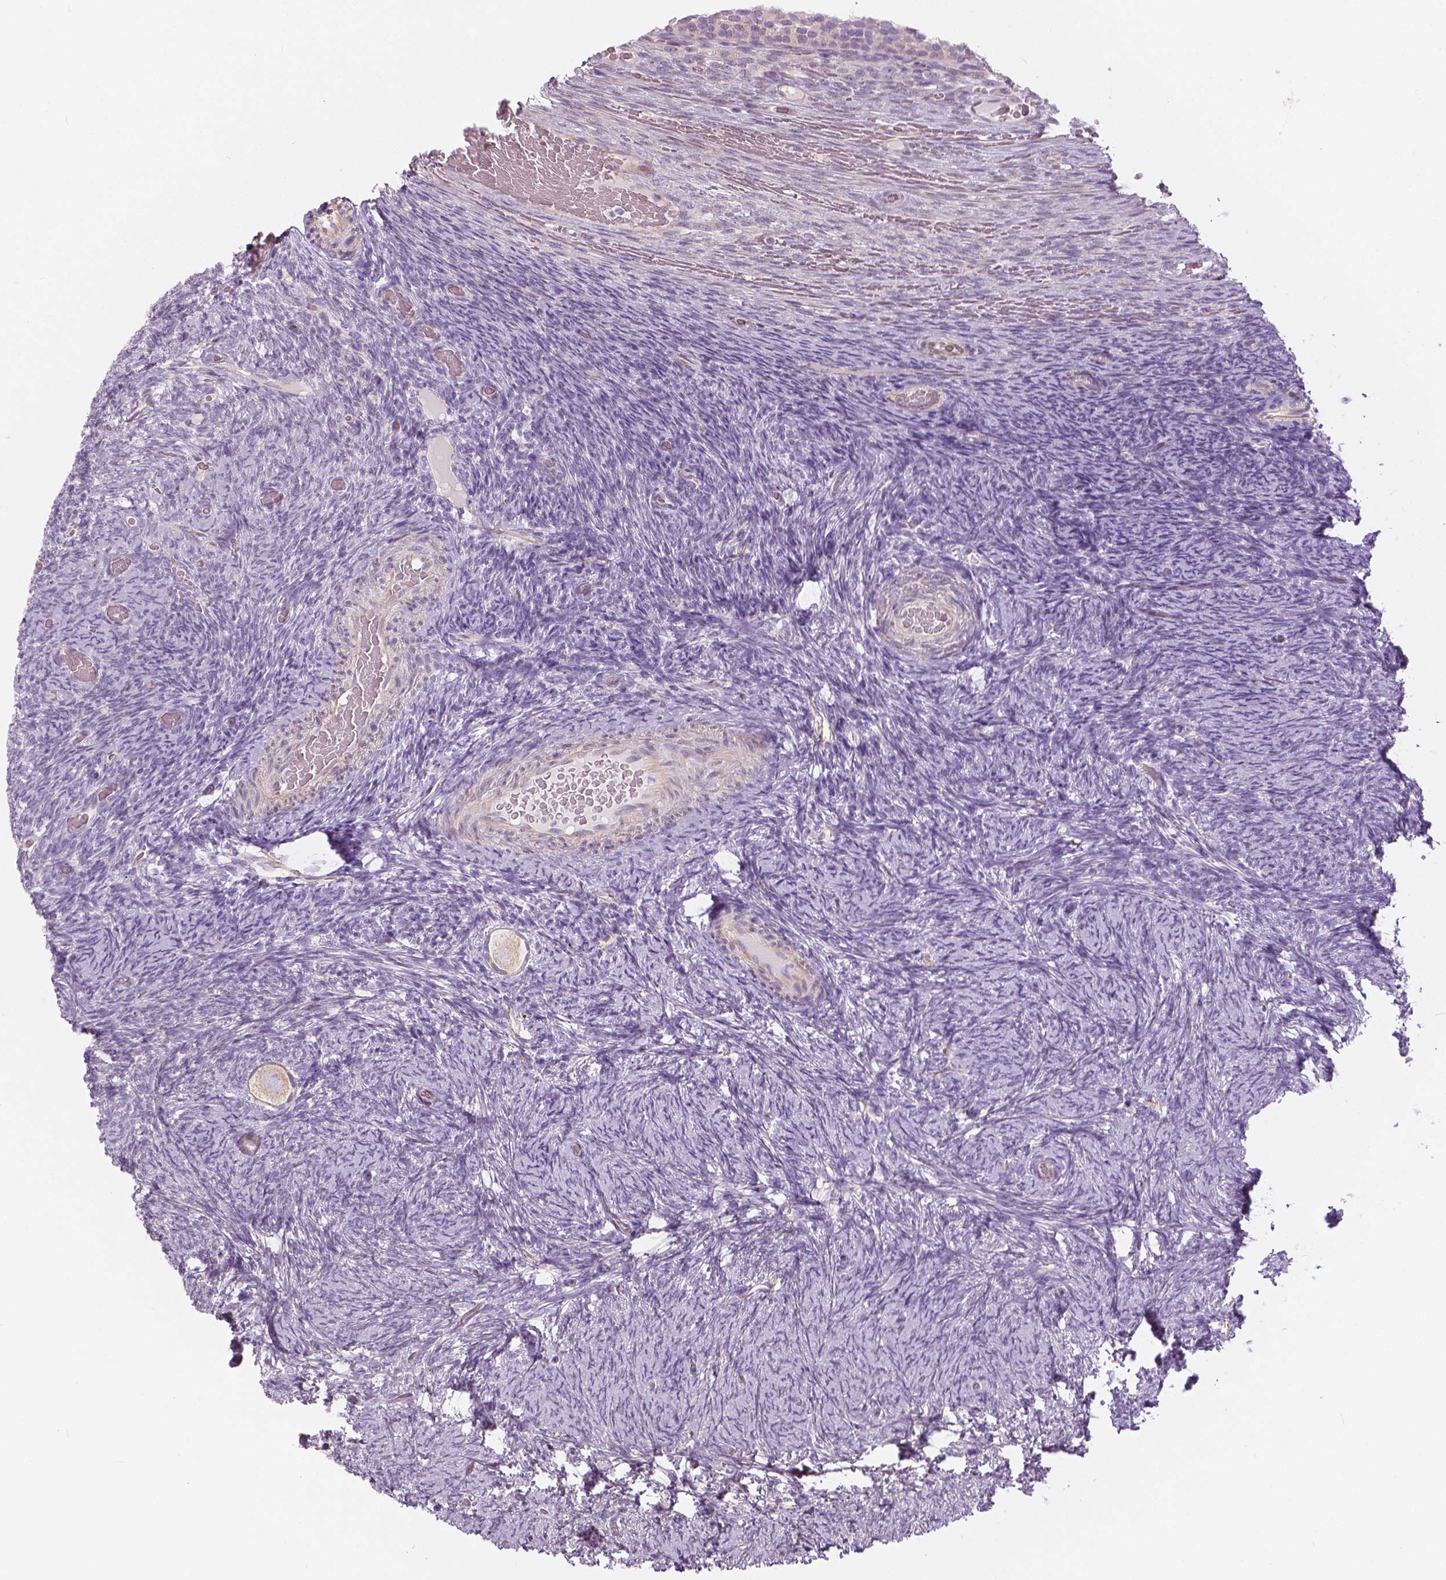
{"staining": {"intensity": "weak", "quantity": ">75%", "location": "cytoplasmic/membranous"}, "tissue": "ovary", "cell_type": "Follicle cells", "image_type": "normal", "snomed": [{"axis": "morphology", "description": "Normal tissue, NOS"}, {"axis": "topography", "description": "Ovary"}], "caption": "This photomicrograph shows immunohistochemistry staining of normal ovary, with low weak cytoplasmic/membranous expression in about >75% of follicle cells.", "gene": "SLC24A1", "patient": {"sex": "female", "age": 34}}